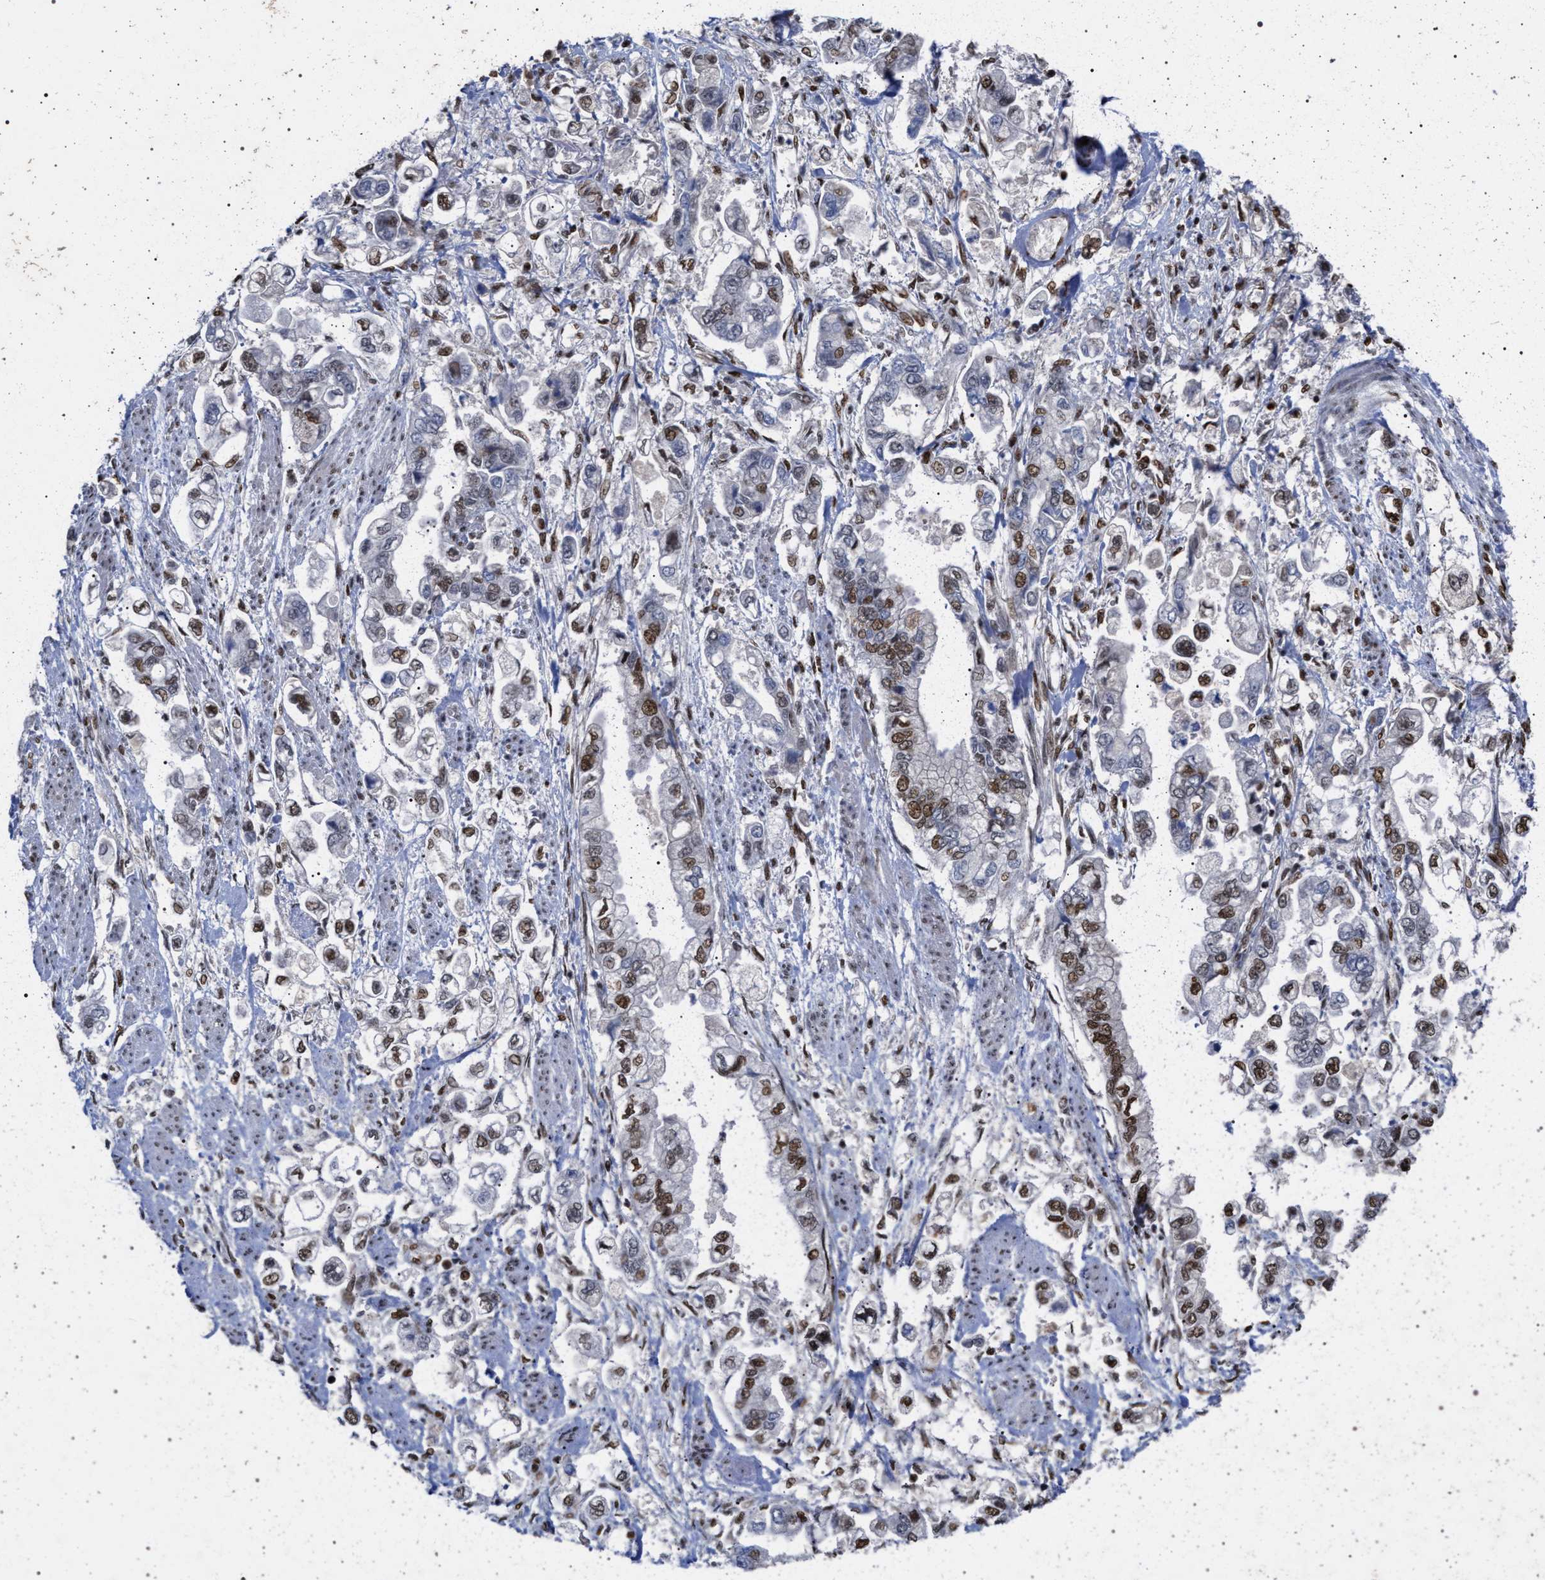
{"staining": {"intensity": "moderate", "quantity": "25%-75%", "location": "nuclear"}, "tissue": "stomach cancer", "cell_type": "Tumor cells", "image_type": "cancer", "snomed": [{"axis": "morphology", "description": "Normal tissue, NOS"}, {"axis": "morphology", "description": "Adenocarcinoma, NOS"}, {"axis": "topography", "description": "Stomach"}], "caption": "Immunohistochemical staining of stomach adenocarcinoma exhibits medium levels of moderate nuclear staining in about 25%-75% of tumor cells.", "gene": "PHF12", "patient": {"sex": "male", "age": 62}}